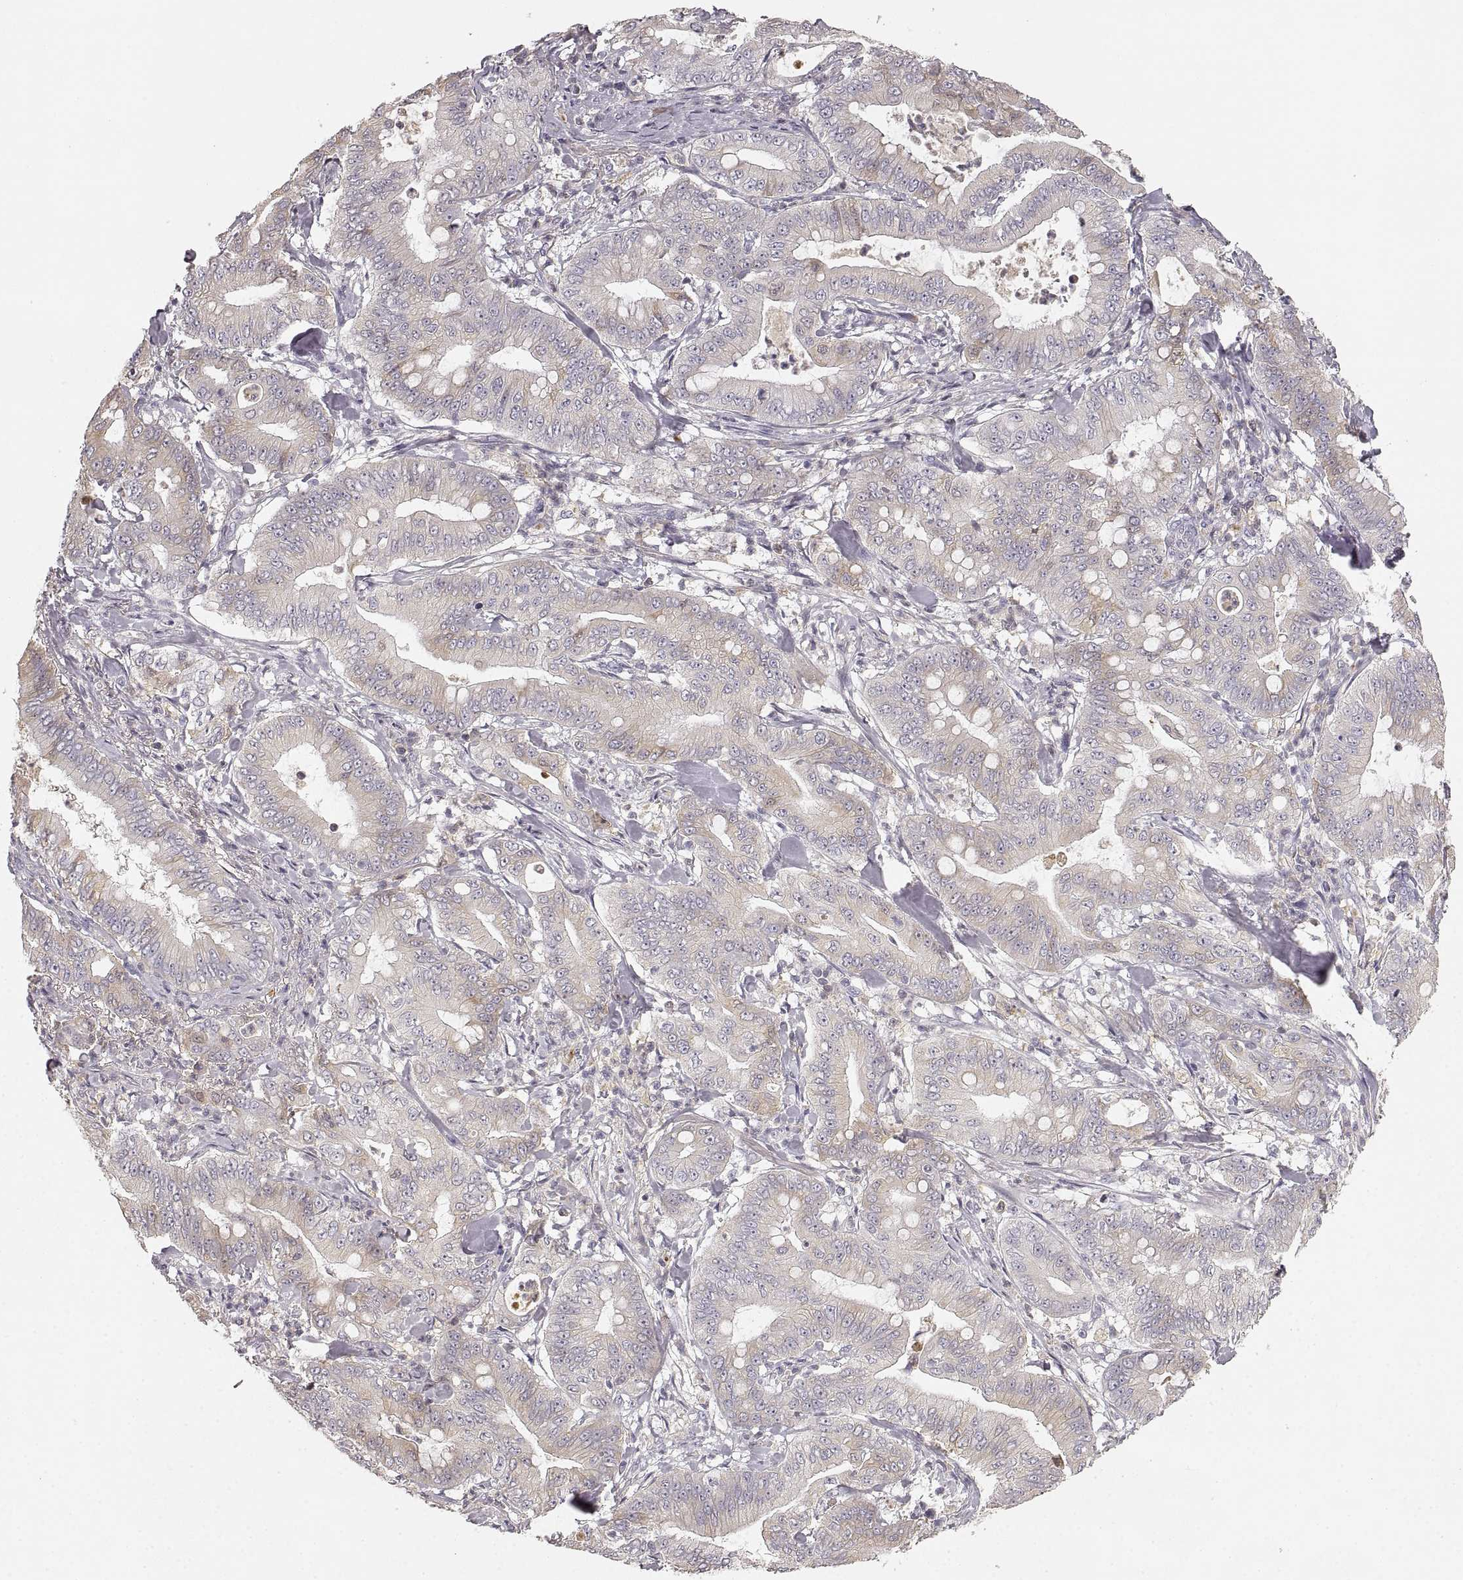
{"staining": {"intensity": "weak", "quantity": "25%-75%", "location": "cytoplasmic/membranous"}, "tissue": "pancreatic cancer", "cell_type": "Tumor cells", "image_type": "cancer", "snomed": [{"axis": "morphology", "description": "Adenocarcinoma, NOS"}, {"axis": "topography", "description": "Pancreas"}], "caption": "A micrograph of pancreatic adenocarcinoma stained for a protein shows weak cytoplasmic/membranous brown staining in tumor cells.", "gene": "RUNDC3A", "patient": {"sex": "male", "age": 71}}